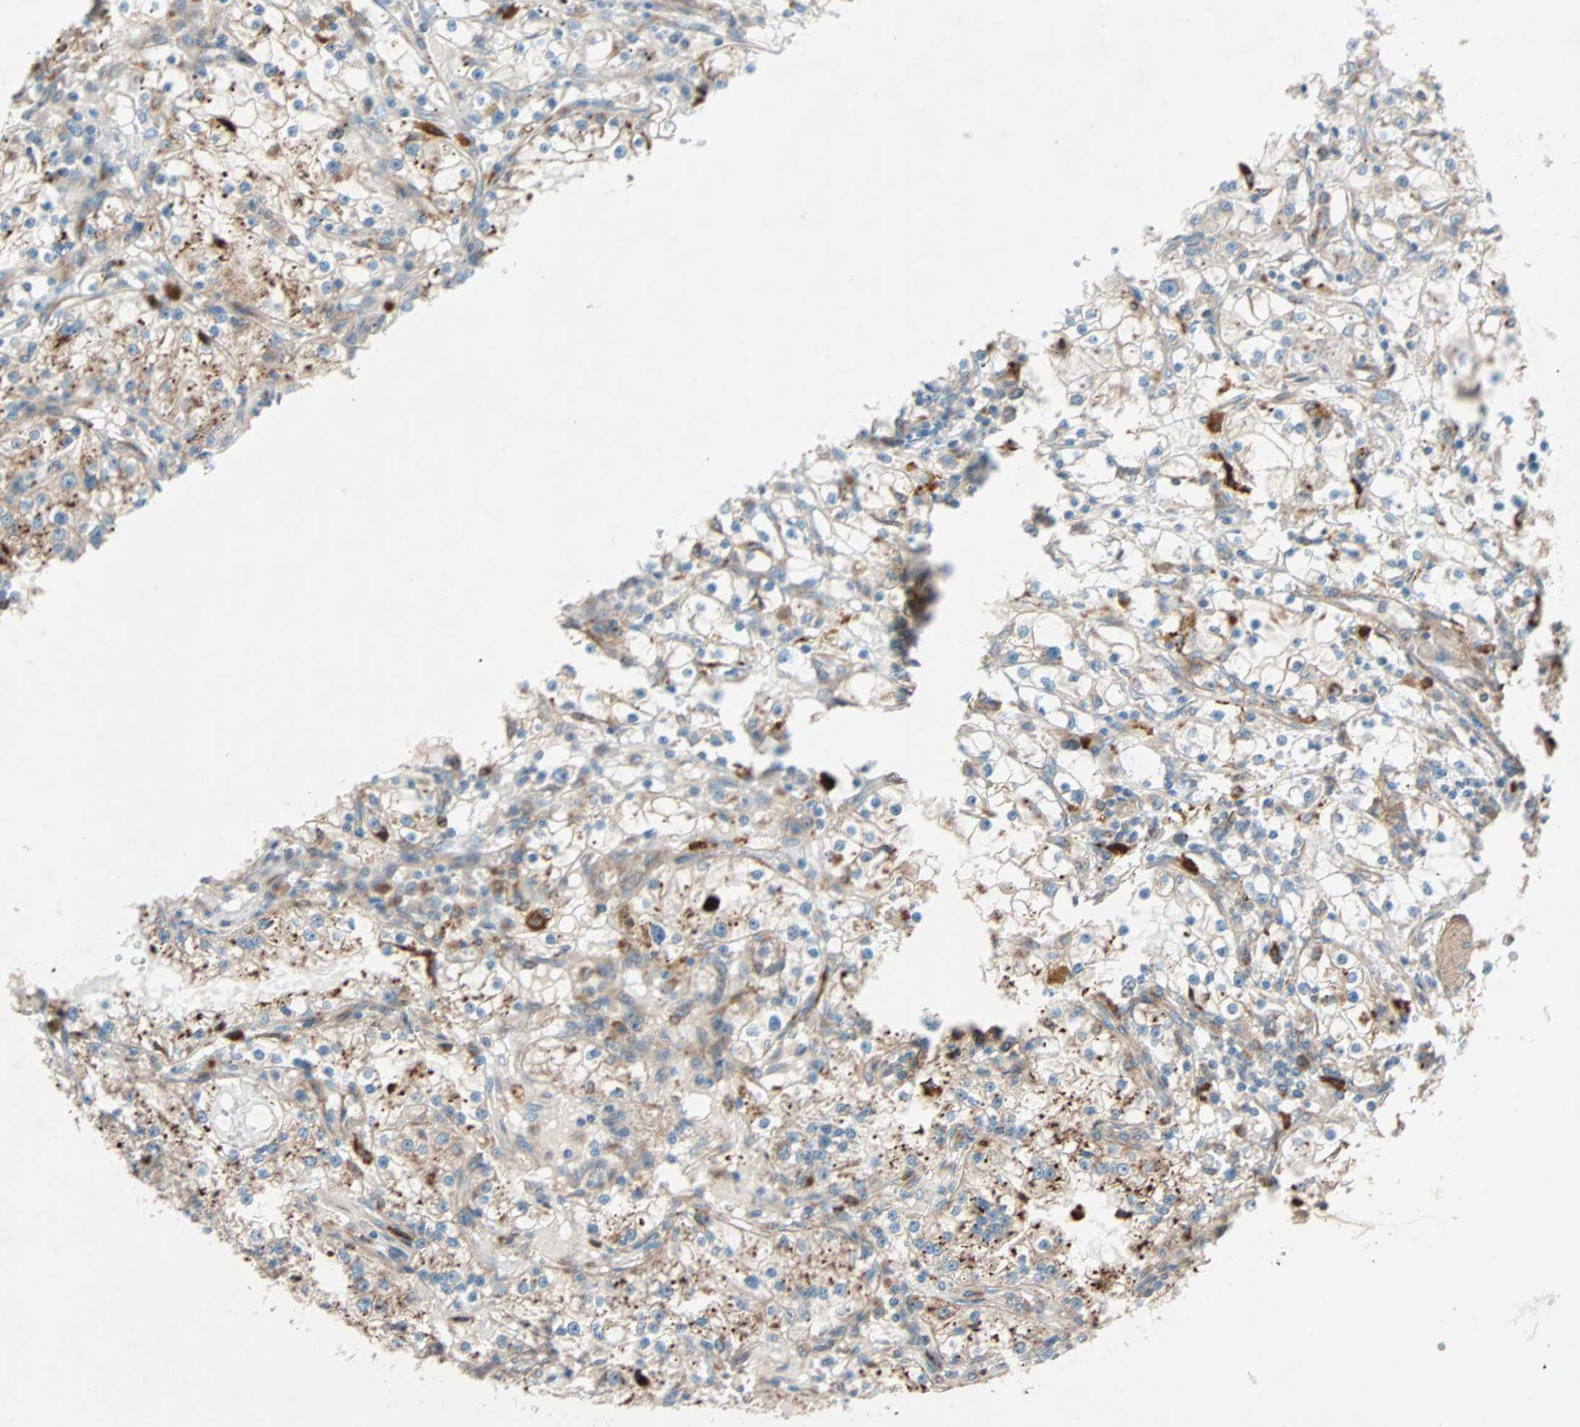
{"staining": {"intensity": "weak", "quantity": "25%-75%", "location": "cytoplasmic/membranous"}, "tissue": "renal cancer", "cell_type": "Tumor cells", "image_type": "cancer", "snomed": [{"axis": "morphology", "description": "Adenocarcinoma, NOS"}, {"axis": "topography", "description": "Kidney"}], "caption": "This is a histology image of immunohistochemistry (IHC) staining of renal adenocarcinoma, which shows weak expression in the cytoplasmic/membranous of tumor cells.", "gene": "PHYH", "patient": {"sex": "male", "age": 56}}